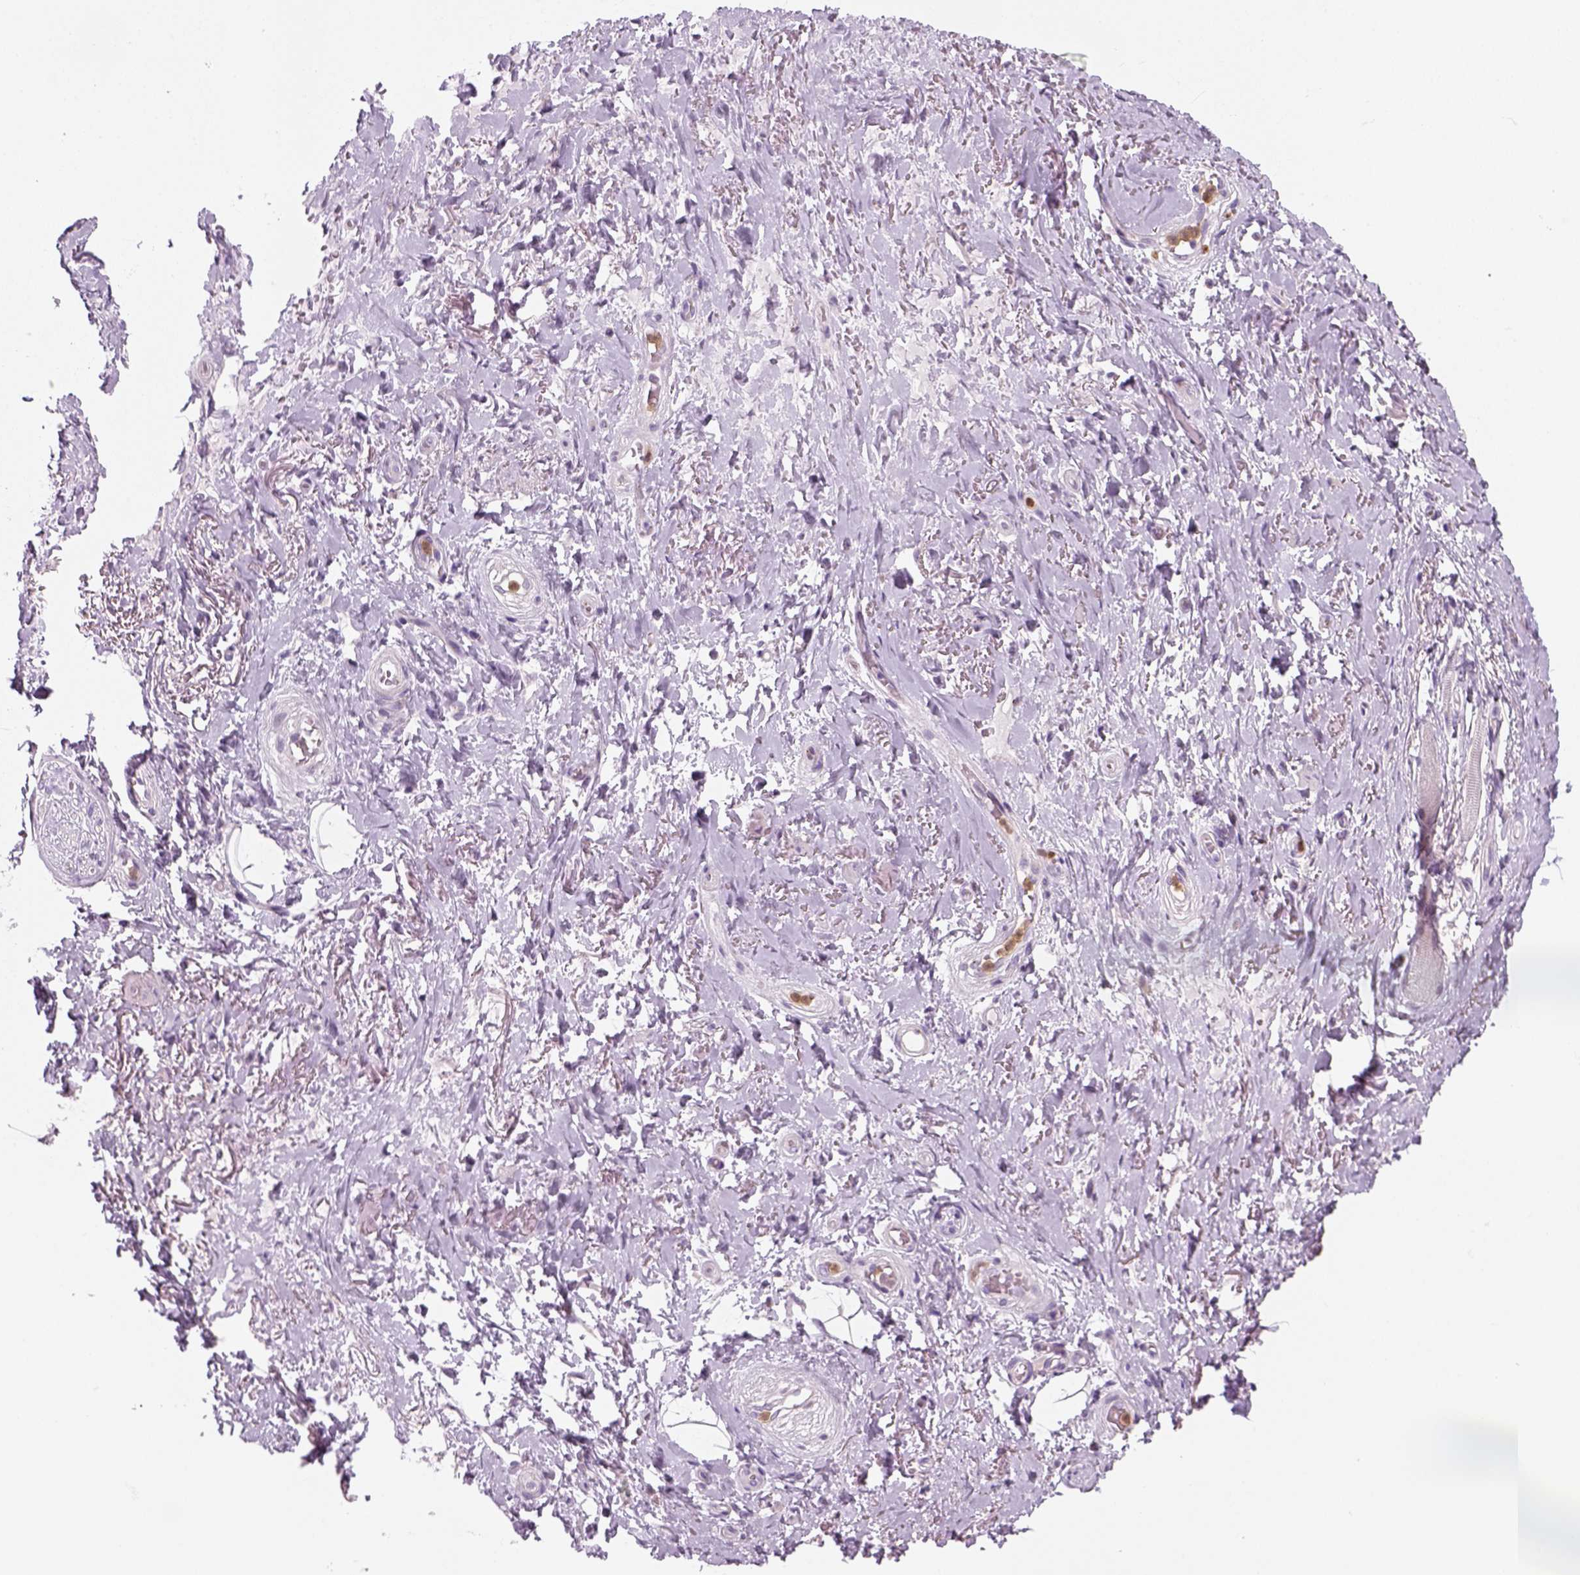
{"staining": {"intensity": "negative", "quantity": "none", "location": "none"}, "tissue": "adipose tissue", "cell_type": "Adipocytes", "image_type": "normal", "snomed": [{"axis": "morphology", "description": "Normal tissue, NOS"}, {"axis": "topography", "description": "Anal"}, {"axis": "topography", "description": "Peripheral nerve tissue"}], "caption": "Immunohistochemistry (IHC) micrograph of unremarkable adipose tissue: adipose tissue stained with DAB shows no significant protein staining in adipocytes.", "gene": "IL4", "patient": {"sex": "male", "age": 53}}